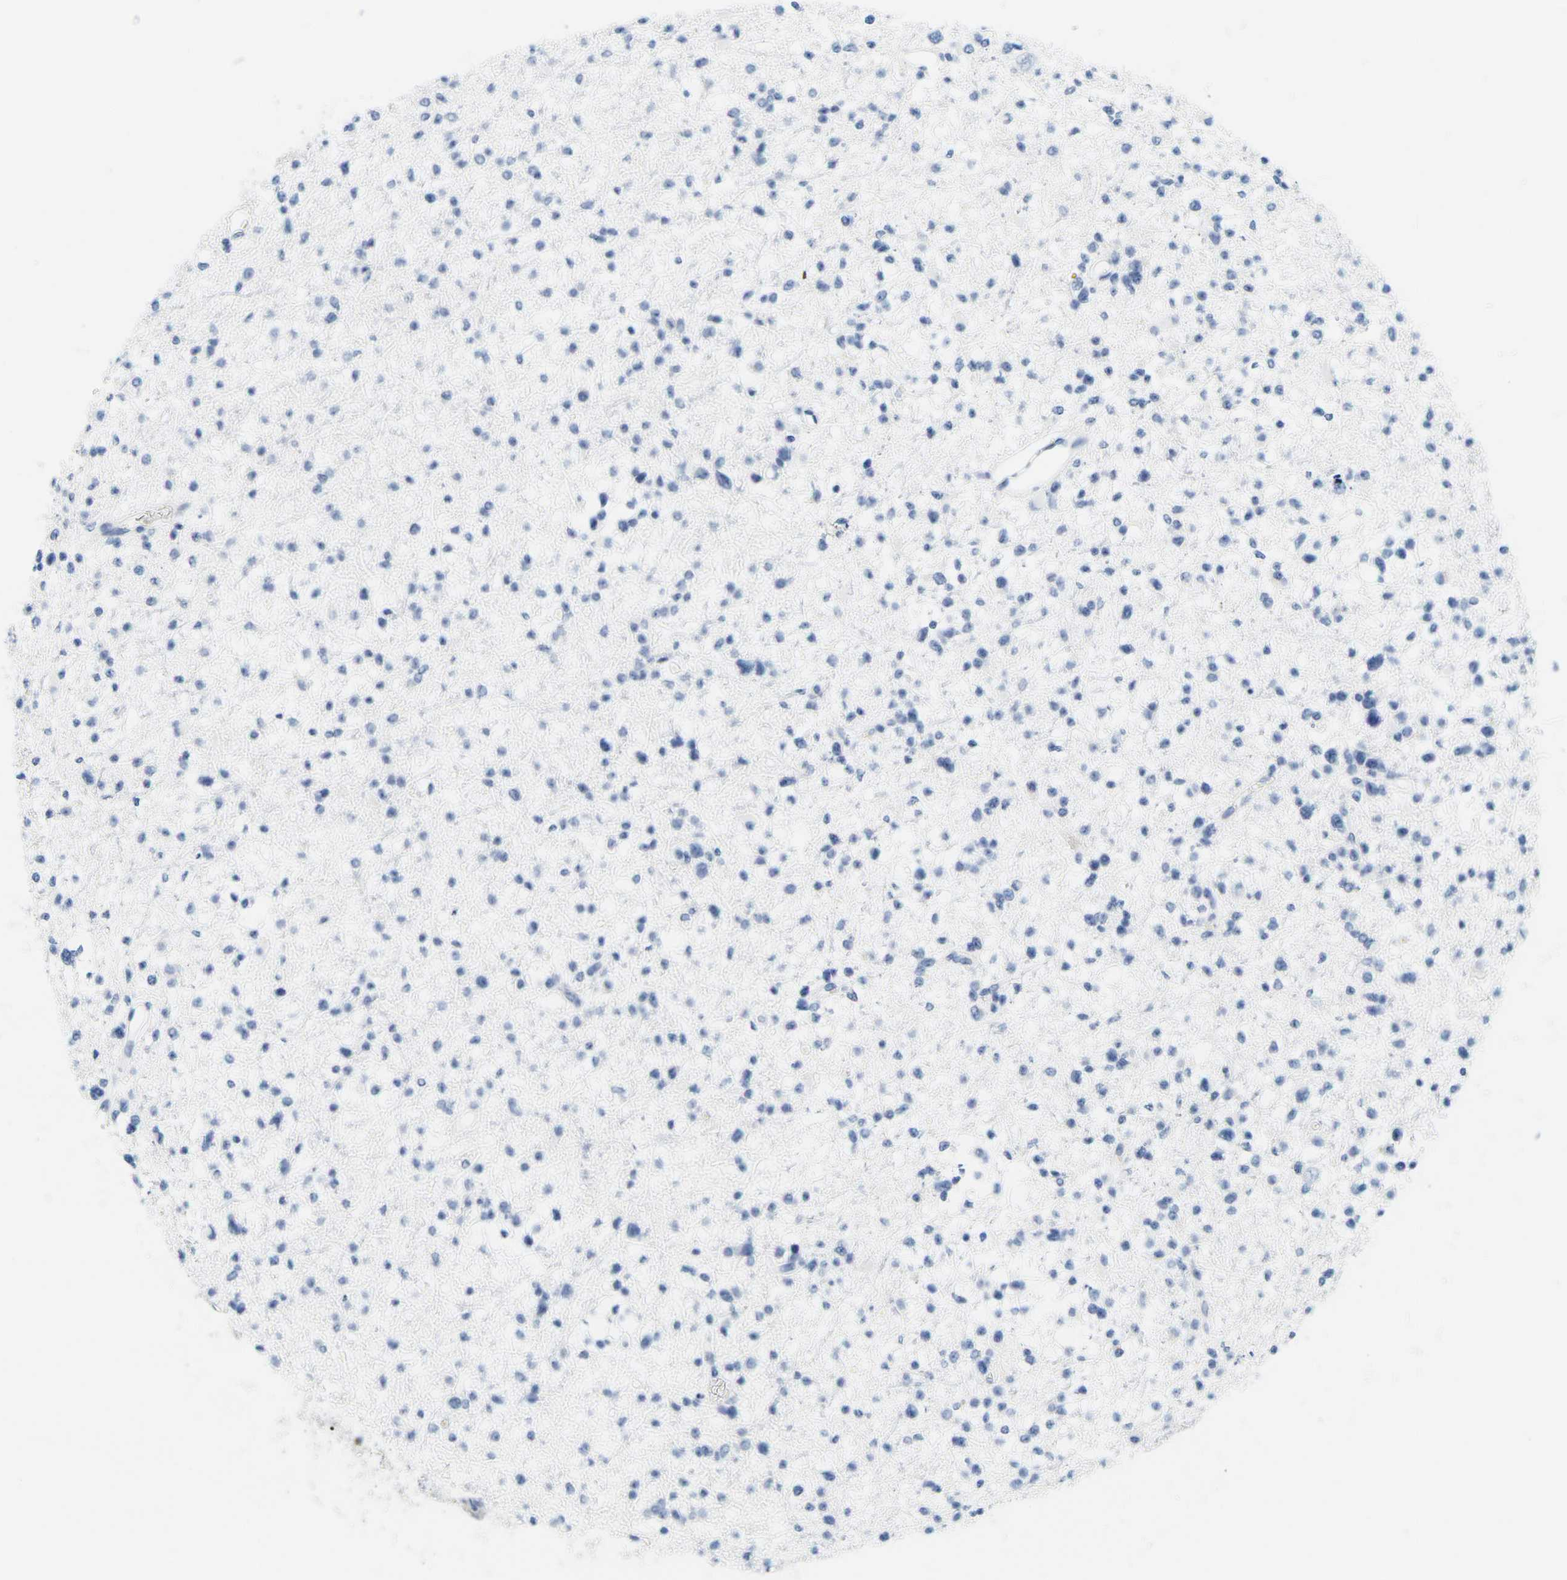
{"staining": {"intensity": "negative", "quantity": "none", "location": "none"}, "tissue": "glioma", "cell_type": "Tumor cells", "image_type": "cancer", "snomed": [{"axis": "morphology", "description": "Glioma, malignant, Low grade"}, {"axis": "topography", "description": "Brain"}], "caption": "Human low-grade glioma (malignant) stained for a protein using immunohistochemistry exhibits no expression in tumor cells.", "gene": "HLA-DOB", "patient": {"sex": "female", "age": 22}}